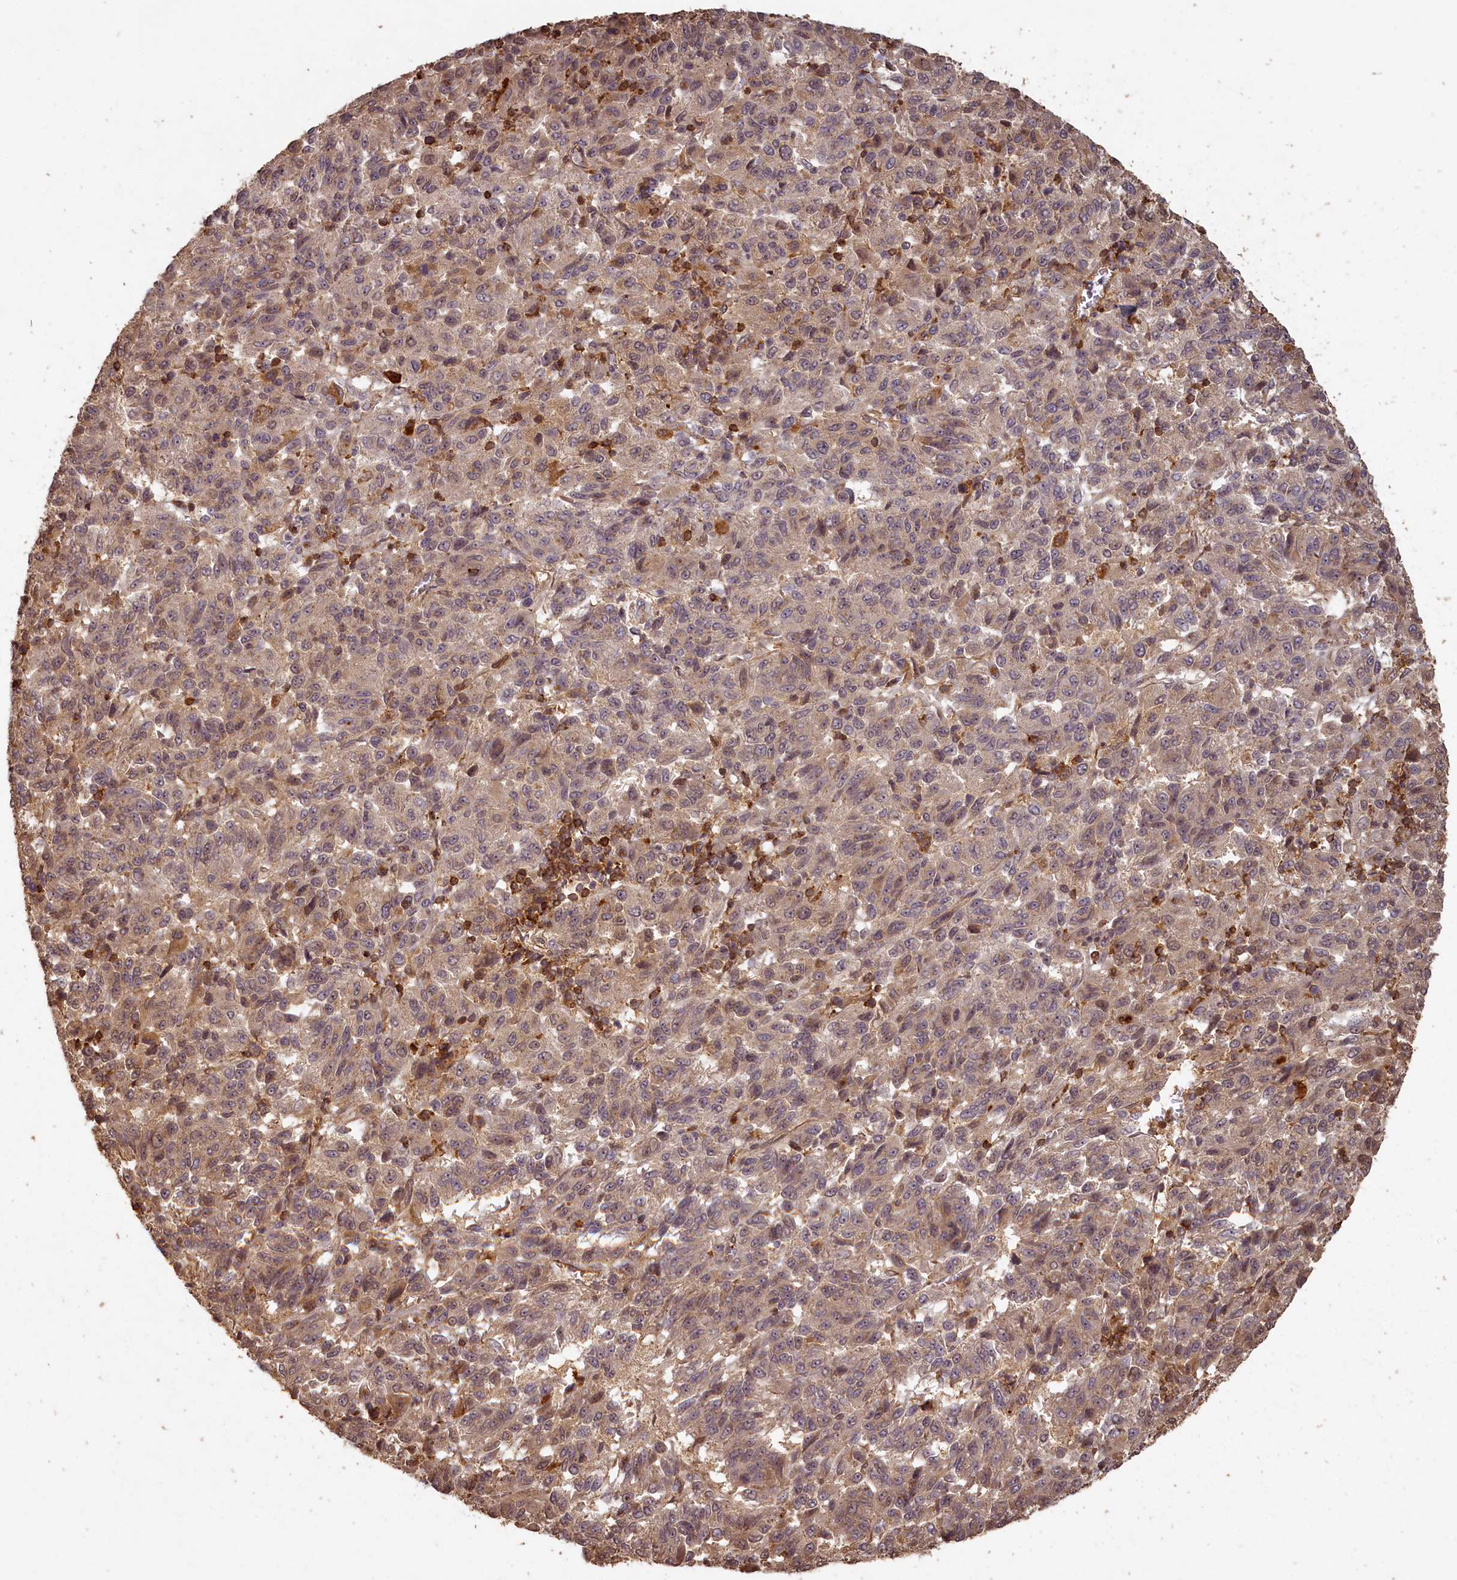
{"staining": {"intensity": "weak", "quantity": "25%-75%", "location": "cytoplasmic/membranous"}, "tissue": "melanoma", "cell_type": "Tumor cells", "image_type": "cancer", "snomed": [{"axis": "morphology", "description": "Malignant melanoma, Metastatic site"}, {"axis": "topography", "description": "Lung"}], "caption": "Human malignant melanoma (metastatic site) stained for a protein (brown) shows weak cytoplasmic/membranous positive positivity in about 25%-75% of tumor cells.", "gene": "MADD", "patient": {"sex": "male", "age": 64}}